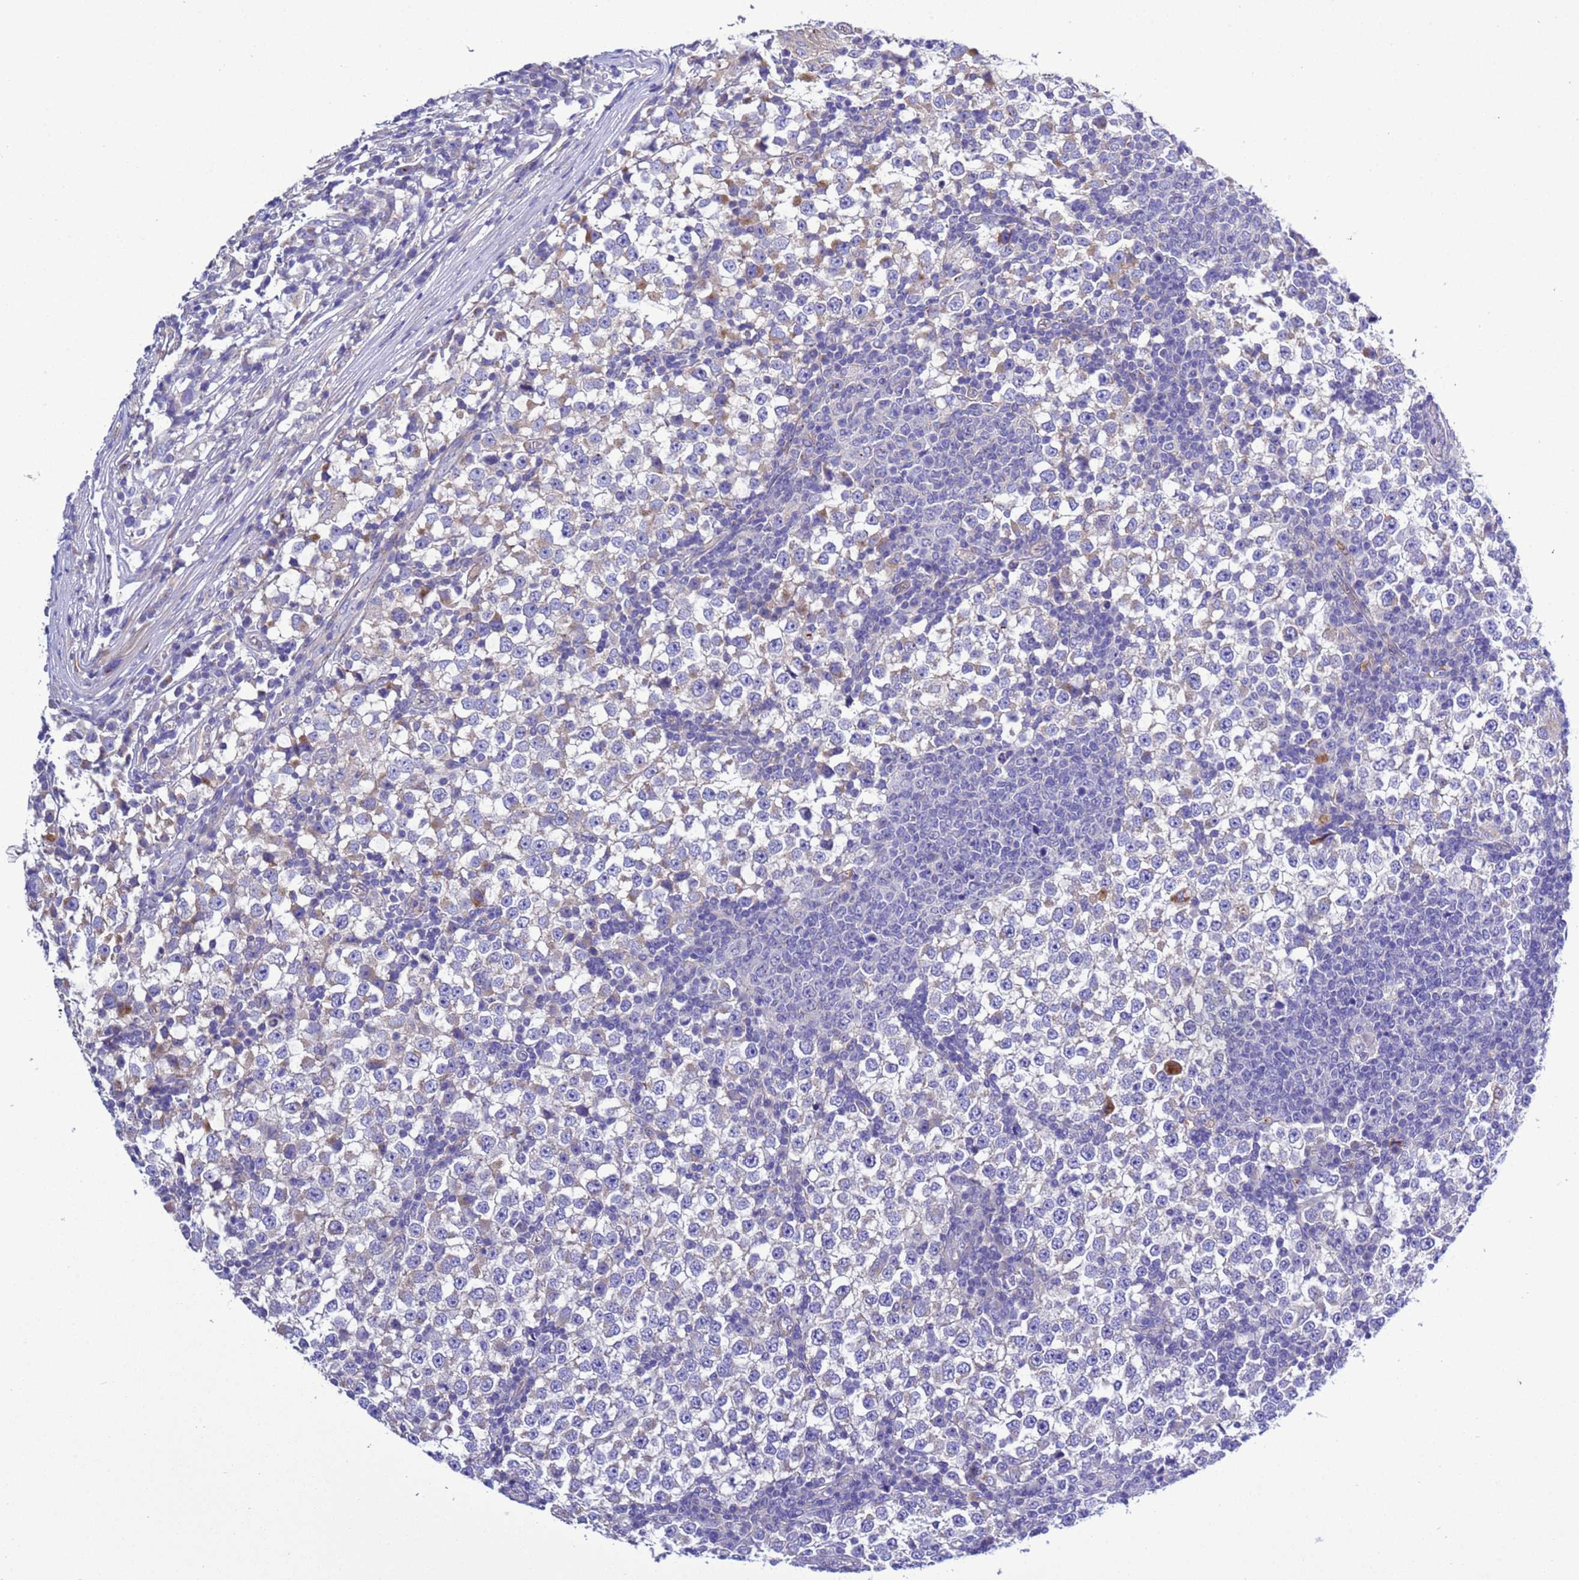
{"staining": {"intensity": "negative", "quantity": "none", "location": "none"}, "tissue": "testis cancer", "cell_type": "Tumor cells", "image_type": "cancer", "snomed": [{"axis": "morphology", "description": "Seminoma, NOS"}, {"axis": "topography", "description": "Testis"}], "caption": "A histopathology image of testis cancer stained for a protein exhibits no brown staining in tumor cells.", "gene": "KICS2", "patient": {"sex": "male", "age": 65}}